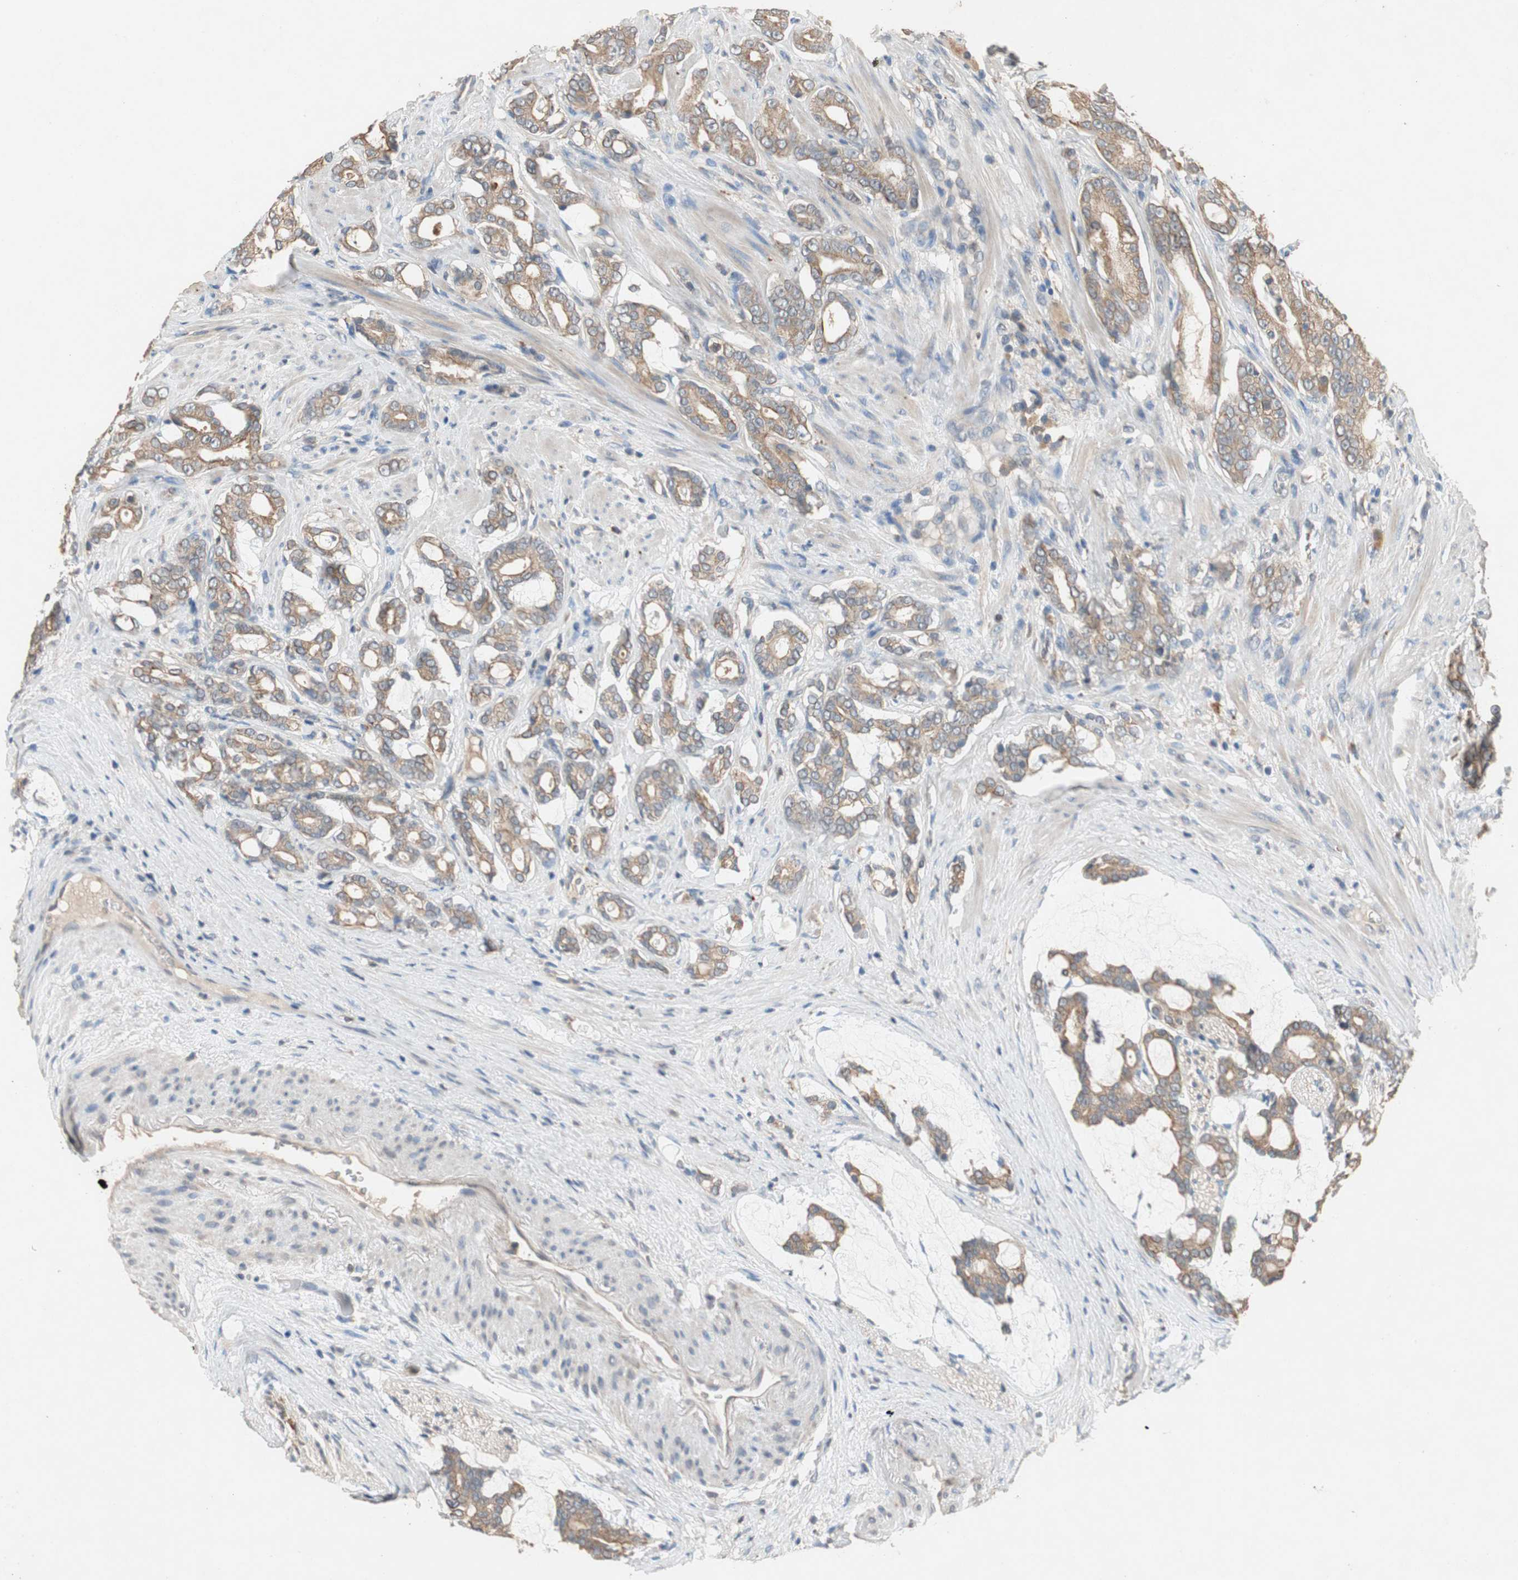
{"staining": {"intensity": "moderate", "quantity": ">75%", "location": "cytoplasmic/membranous"}, "tissue": "prostate cancer", "cell_type": "Tumor cells", "image_type": "cancer", "snomed": [{"axis": "morphology", "description": "Adenocarcinoma, Low grade"}, {"axis": "topography", "description": "Prostate"}], "caption": "High-power microscopy captured an IHC micrograph of prostate cancer (adenocarcinoma (low-grade)), revealing moderate cytoplasmic/membranous expression in approximately >75% of tumor cells. Nuclei are stained in blue.", "gene": "ADAP1", "patient": {"sex": "male", "age": 58}}